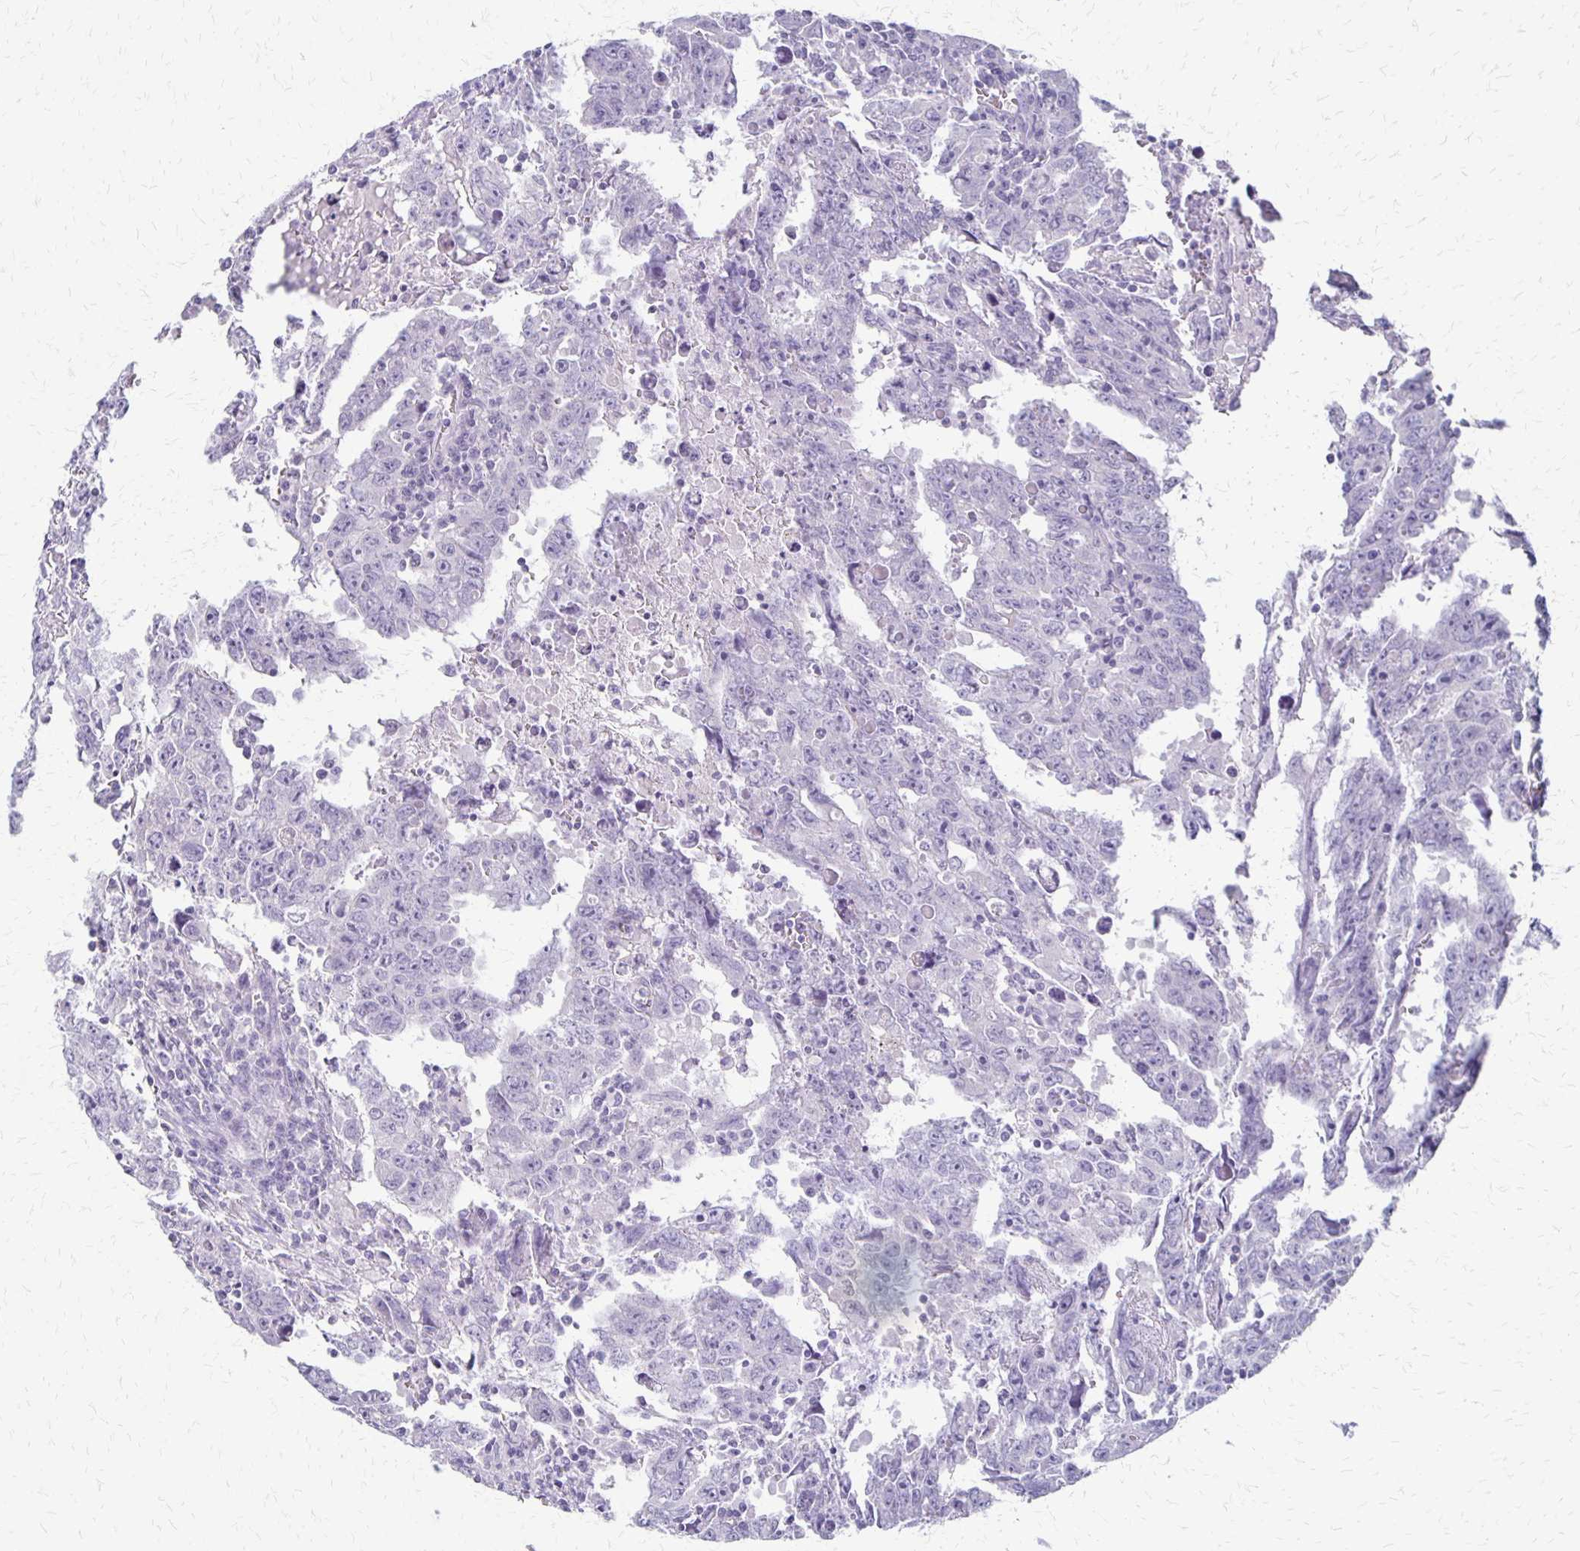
{"staining": {"intensity": "negative", "quantity": "none", "location": "none"}, "tissue": "testis cancer", "cell_type": "Tumor cells", "image_type": "cancer", "snomed": [{"axis": "morphology", "description": "Carcinoma, Embryonal, NOS"}, {"axis": "topography", "description": "Testis"}], "caption": "Tumor cells show no significant protein expression in testis cancer (embryonal carcinoma).", "gene": "RHOC", "patient": {"sex": "male", "age": 22}}